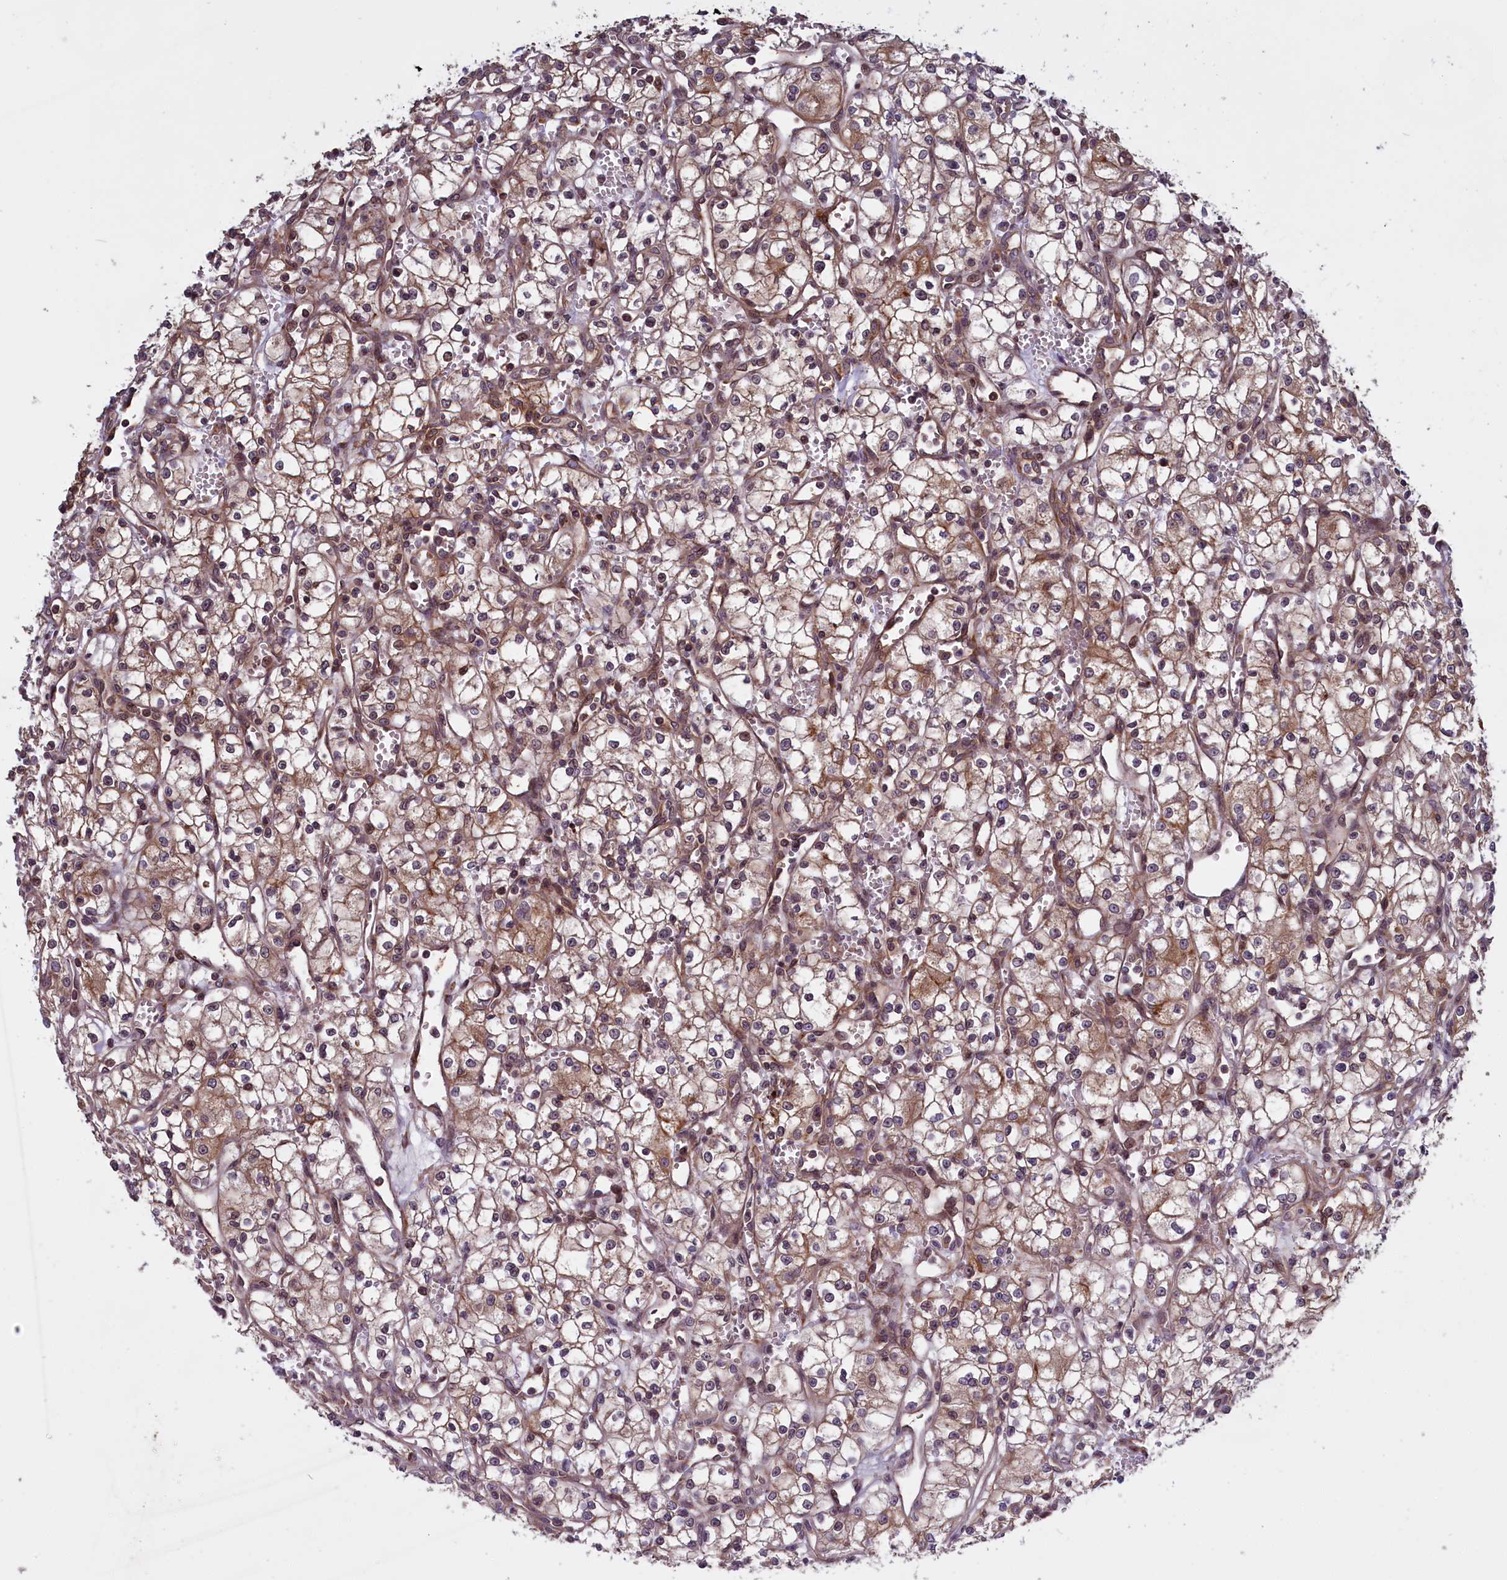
{"staining": {"intensity": "moderate", "quantity": "25%-75%", "location": "cytoplasmic/membranous"}, "tissue": "renal cancer", "cell_type": "Tumor cells", "image_type": "cancer", "snomed": [{"axis": "morphology", "description": "Adenocarcinoma, NOS"}, {"axis": "topography", "description": "Kidney"}], "caption": "Protein staining shows moderate cytoplasmic/membranous positivity in approximately 25%-75% of tumor cells in renal cancer.", "gene": "DENND1B", "patient": {"sex": "male", "age": 59}}